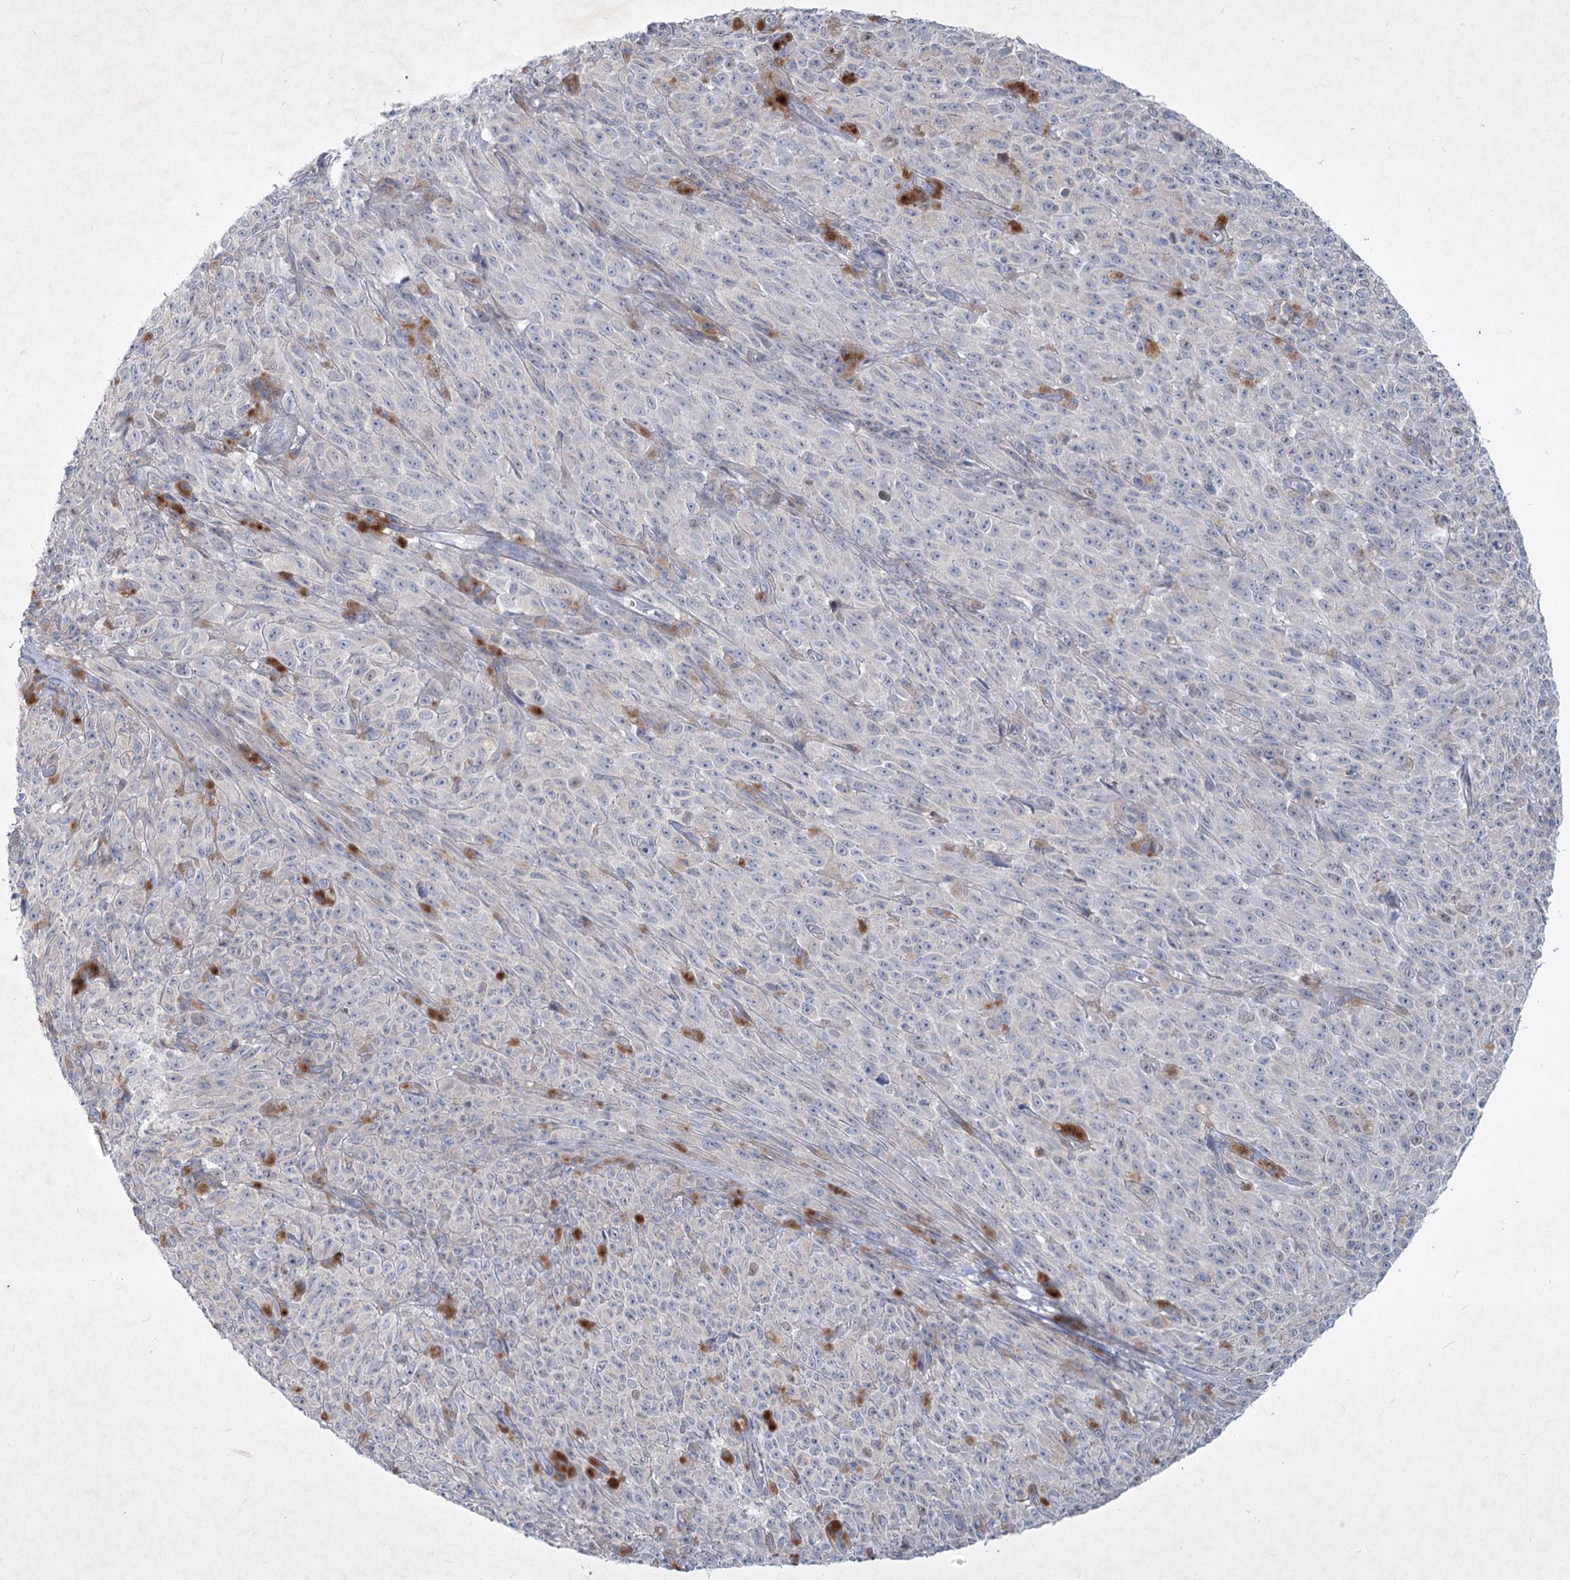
{"staining": {"intensity": "negative", "quantity": "none", "location": "none"}, "tissue": "melanoma", "cell_type": "Tumor cells", "image_type": "cancer", "snomed": [{"axis": "morphology", "description": "Malignant melanoma, NOS"}, {"axis": "topography", "description": "Skin"}], "caption": "Immunohistochemistry micrograph of human malignant melanoma stained for a protein (brown), which displays no staining in tumor cells.", "gene": "PLA2G12A", "patient": {"sex": "female", "age": 82}}